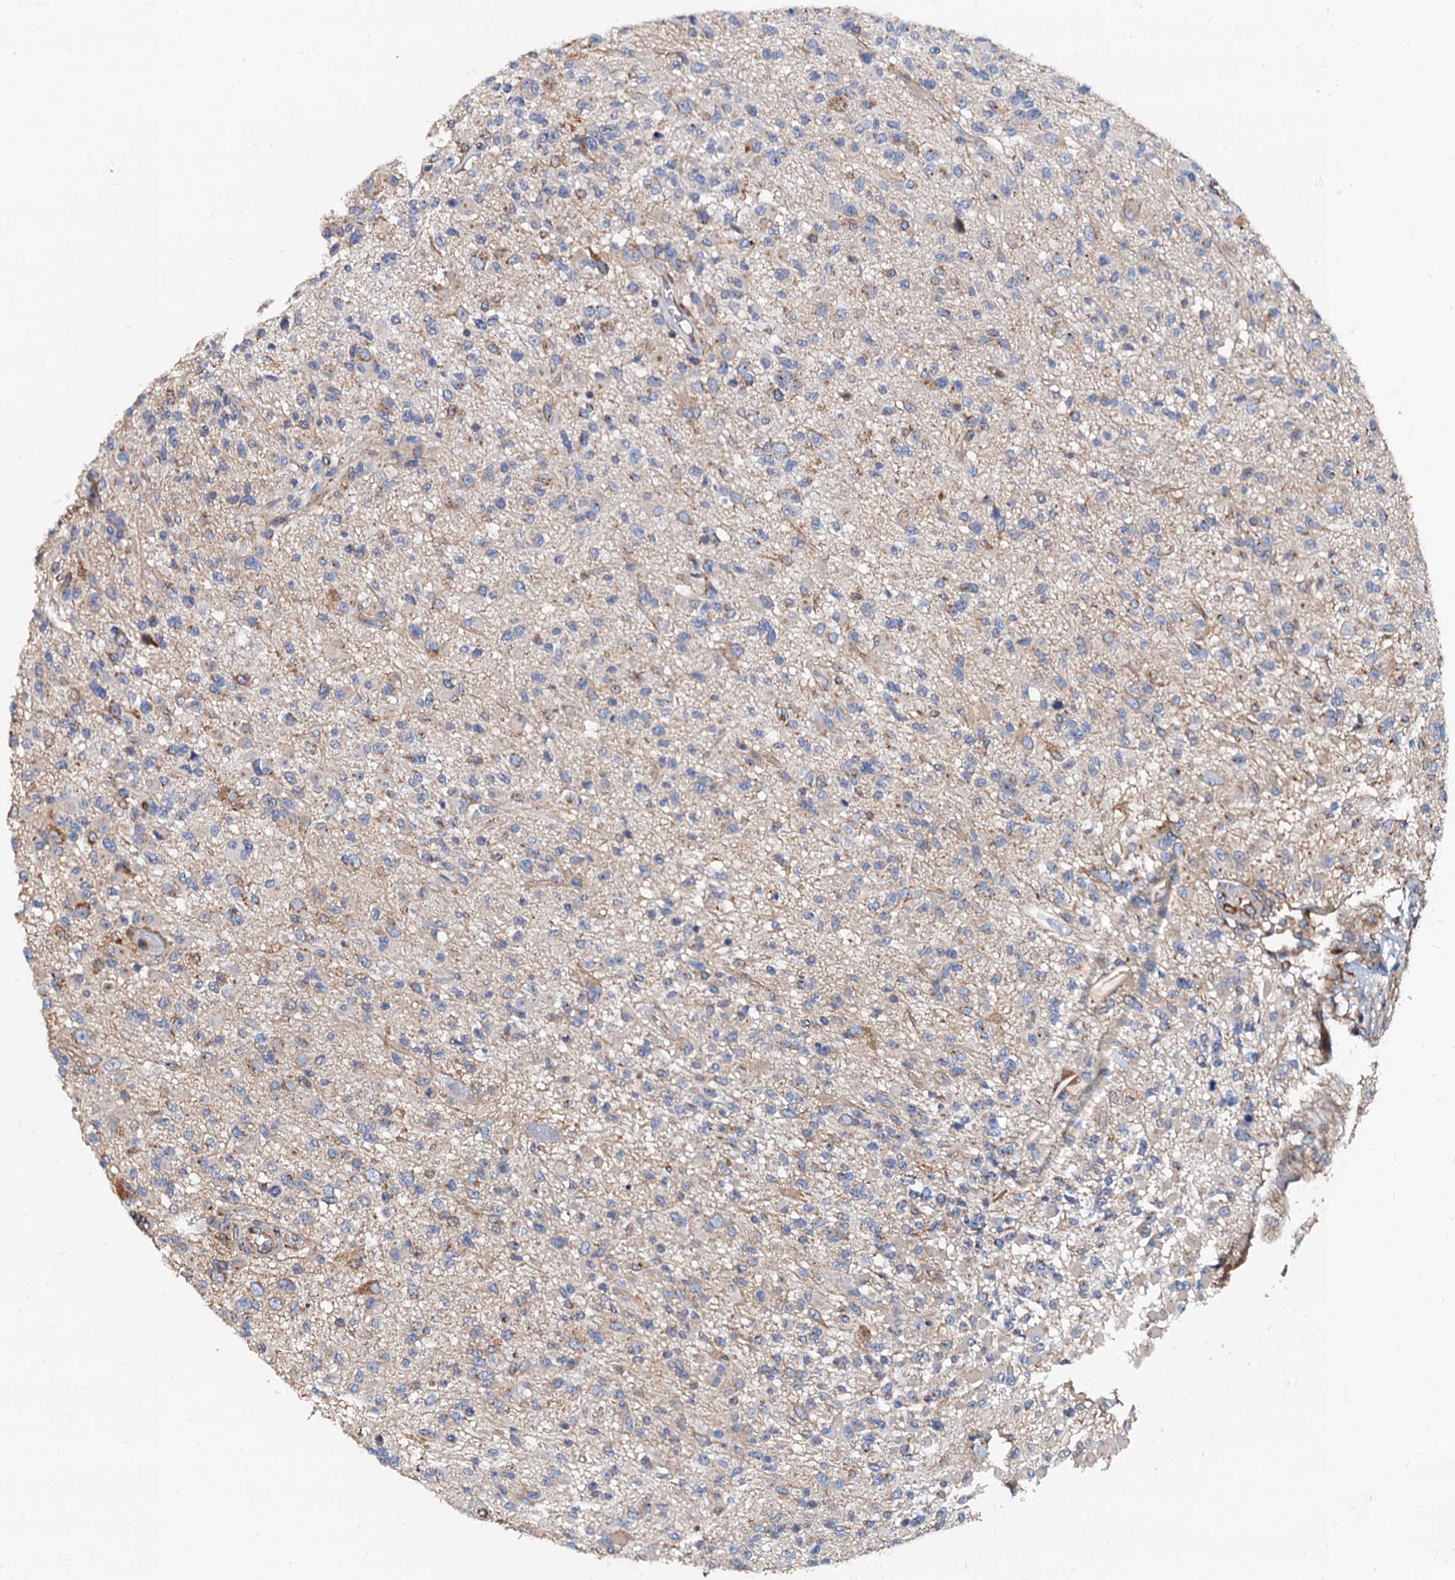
{"staining": {"intensity": "moderate", "quantity": "<25%", "location": "cytoplasmic/membranous"}, "tissue": "glioma", "cell_type": "Tumor cells", "image_type": "cancer", "snomed": [{"axis": "morphology", "description": "Glioma, malignant, High grade"}, {"axis": "morphology", "description": "Glioblastoma, NOS"}, {"axis": "topography", "description": "Brain"}], "caption": "Glioblastoma was stained to show a protein in brown. There is low levels of moderate cytoplasmic/membranous expression in about <25% of tumor cells. The staining was performed using DAB to visualize the protein expression in brown, while the nuclei were stained in blue with hematoxylin (Magnification: 20x).", "gene": "NGRN", "patient": {"sex": "male", "age": 60}}